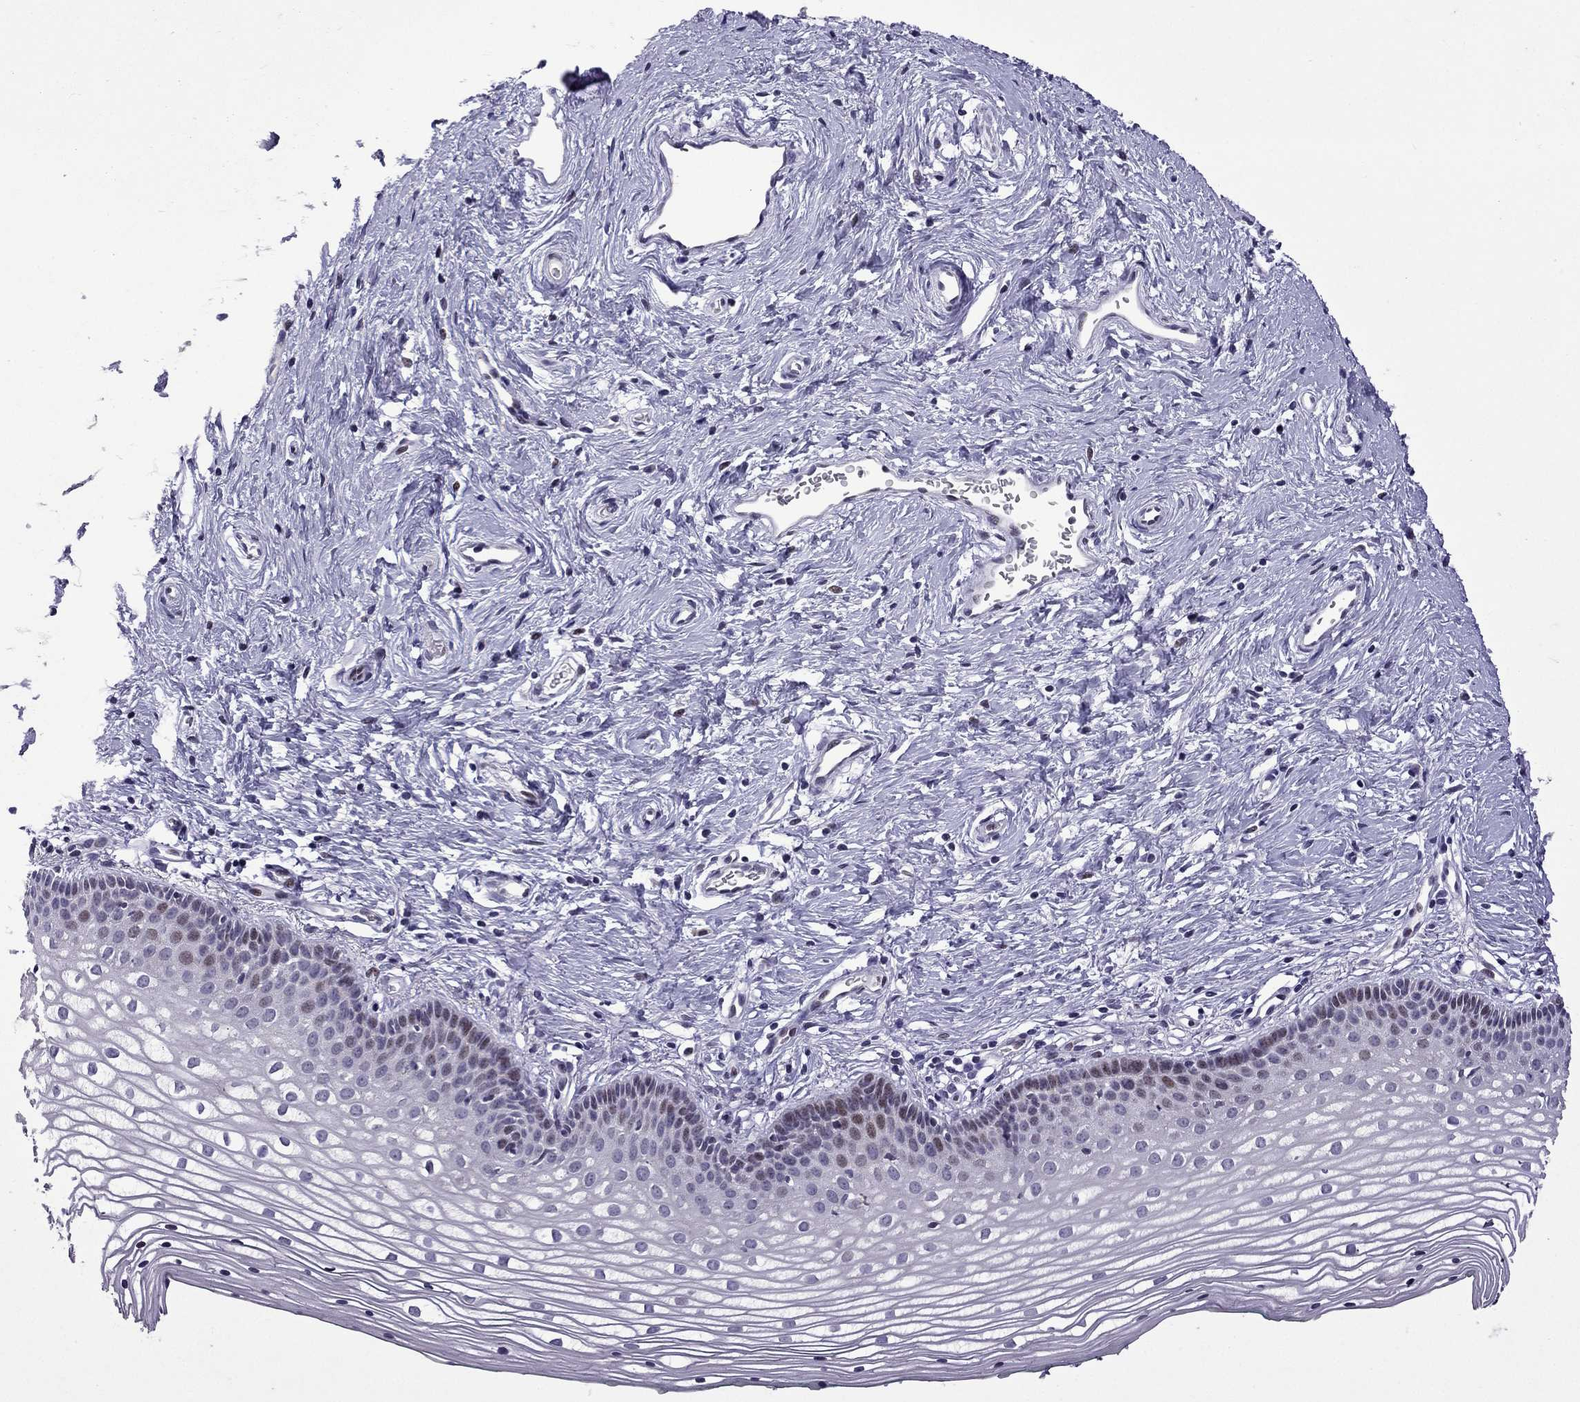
{"staining": {"intensity": "negative", "quantity": "none", "location": "none"}, "tissue": "vagina", "cell_type": "Squamous epithelial cells", "image_type": "normal", "snomed": [{"axis": "morphology", "description": "Normal tissue, NOS"}, {"axis": "topography", "description": "Vagina"}], "caption": "Immunohistochemical staining of benign vagina displays no significant staining in squamous epithelial cells.", "gene": "TTN", "patient": {"sex": "female", "age": 36}}